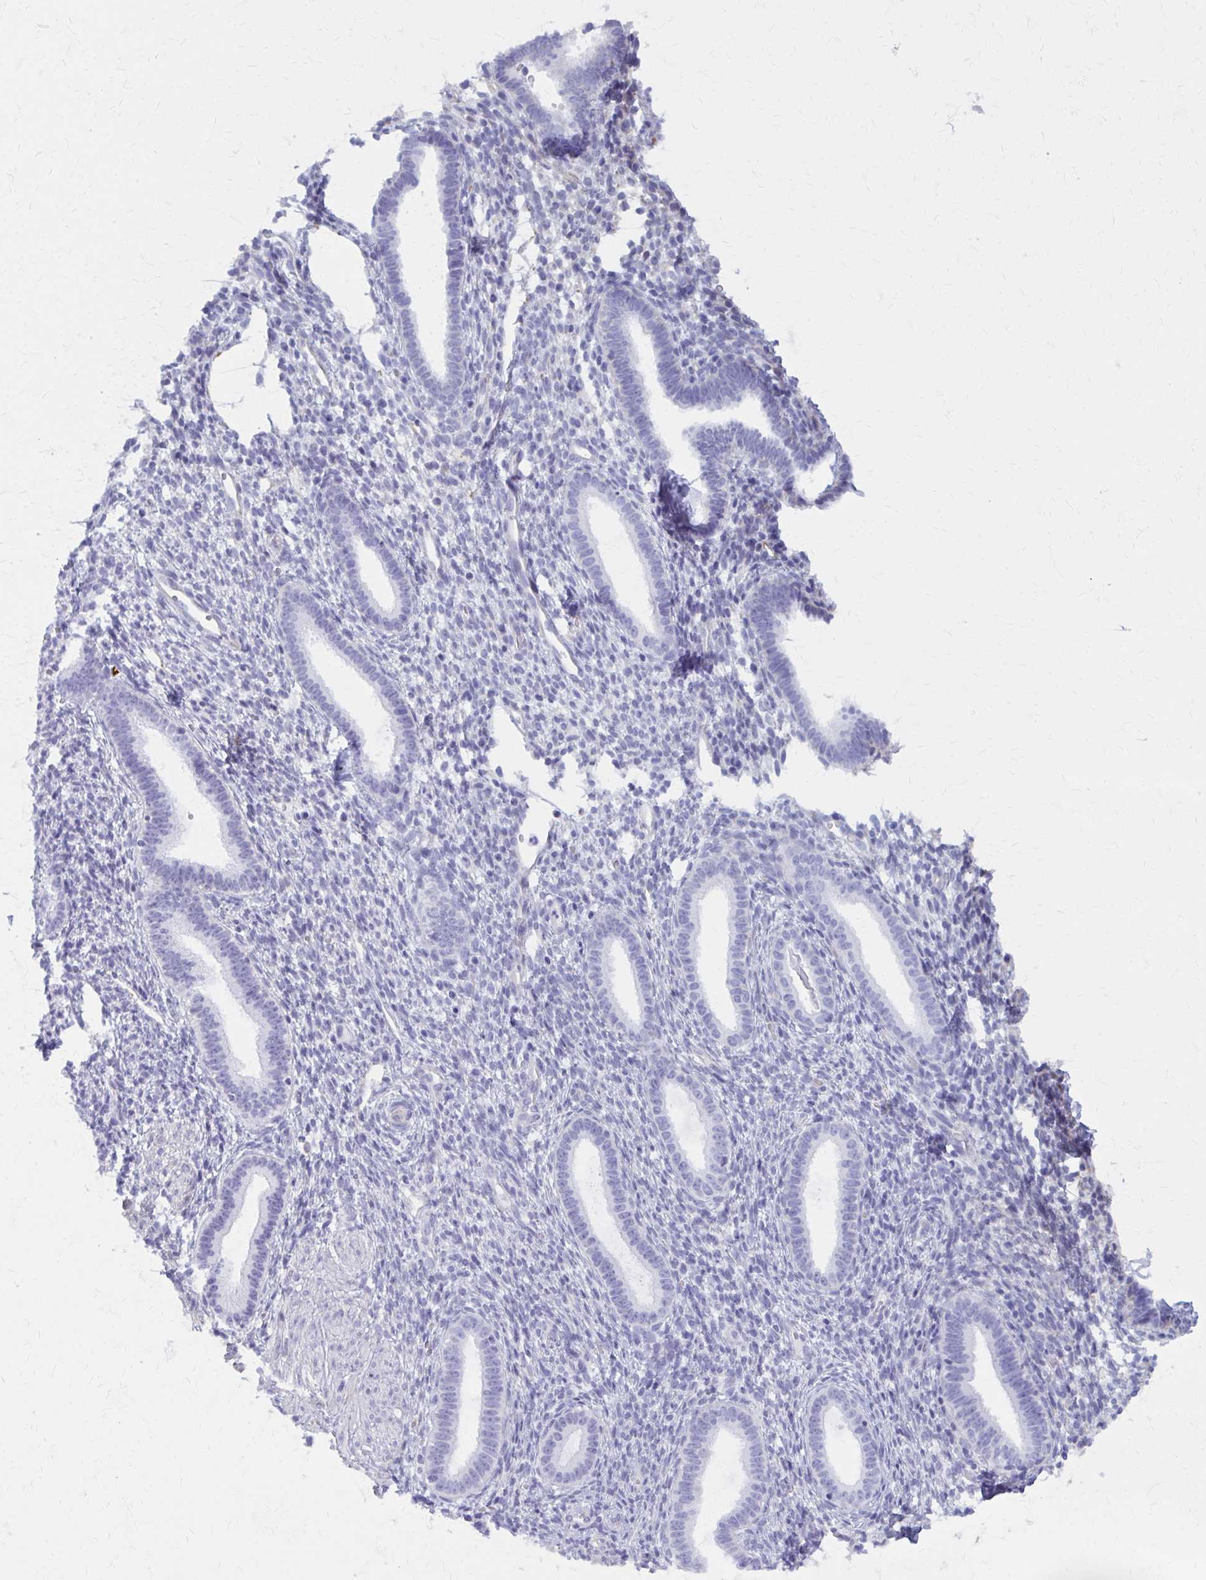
{"staining": {"intensity": "negative", "quantity": "none", "location": "none"}, "tissue": "endometrium", "cell_type": "Cells in endometrial stroma", "image_type": "normal", "snomed": [{"axis": "morphology", "description": "Normal tissue, NOS"}, {"axis": "topography", "description": "Endometrium"}], "caption": "Immunohistochemistry histopathology image of unremarkable endometrium: endometrium stained with DAB (3,3'-diaminobenzidine) reveals no significant protein expression in cells in endometrial stroma. (Stains: DAB (3,3'-diaminobenzidine) IHC with hematoxylin counter stain, Microscopy: brightfield microscopy at high magnification).", "gene": "GFAP", "patient": {"sex": "female", "age": 36}}